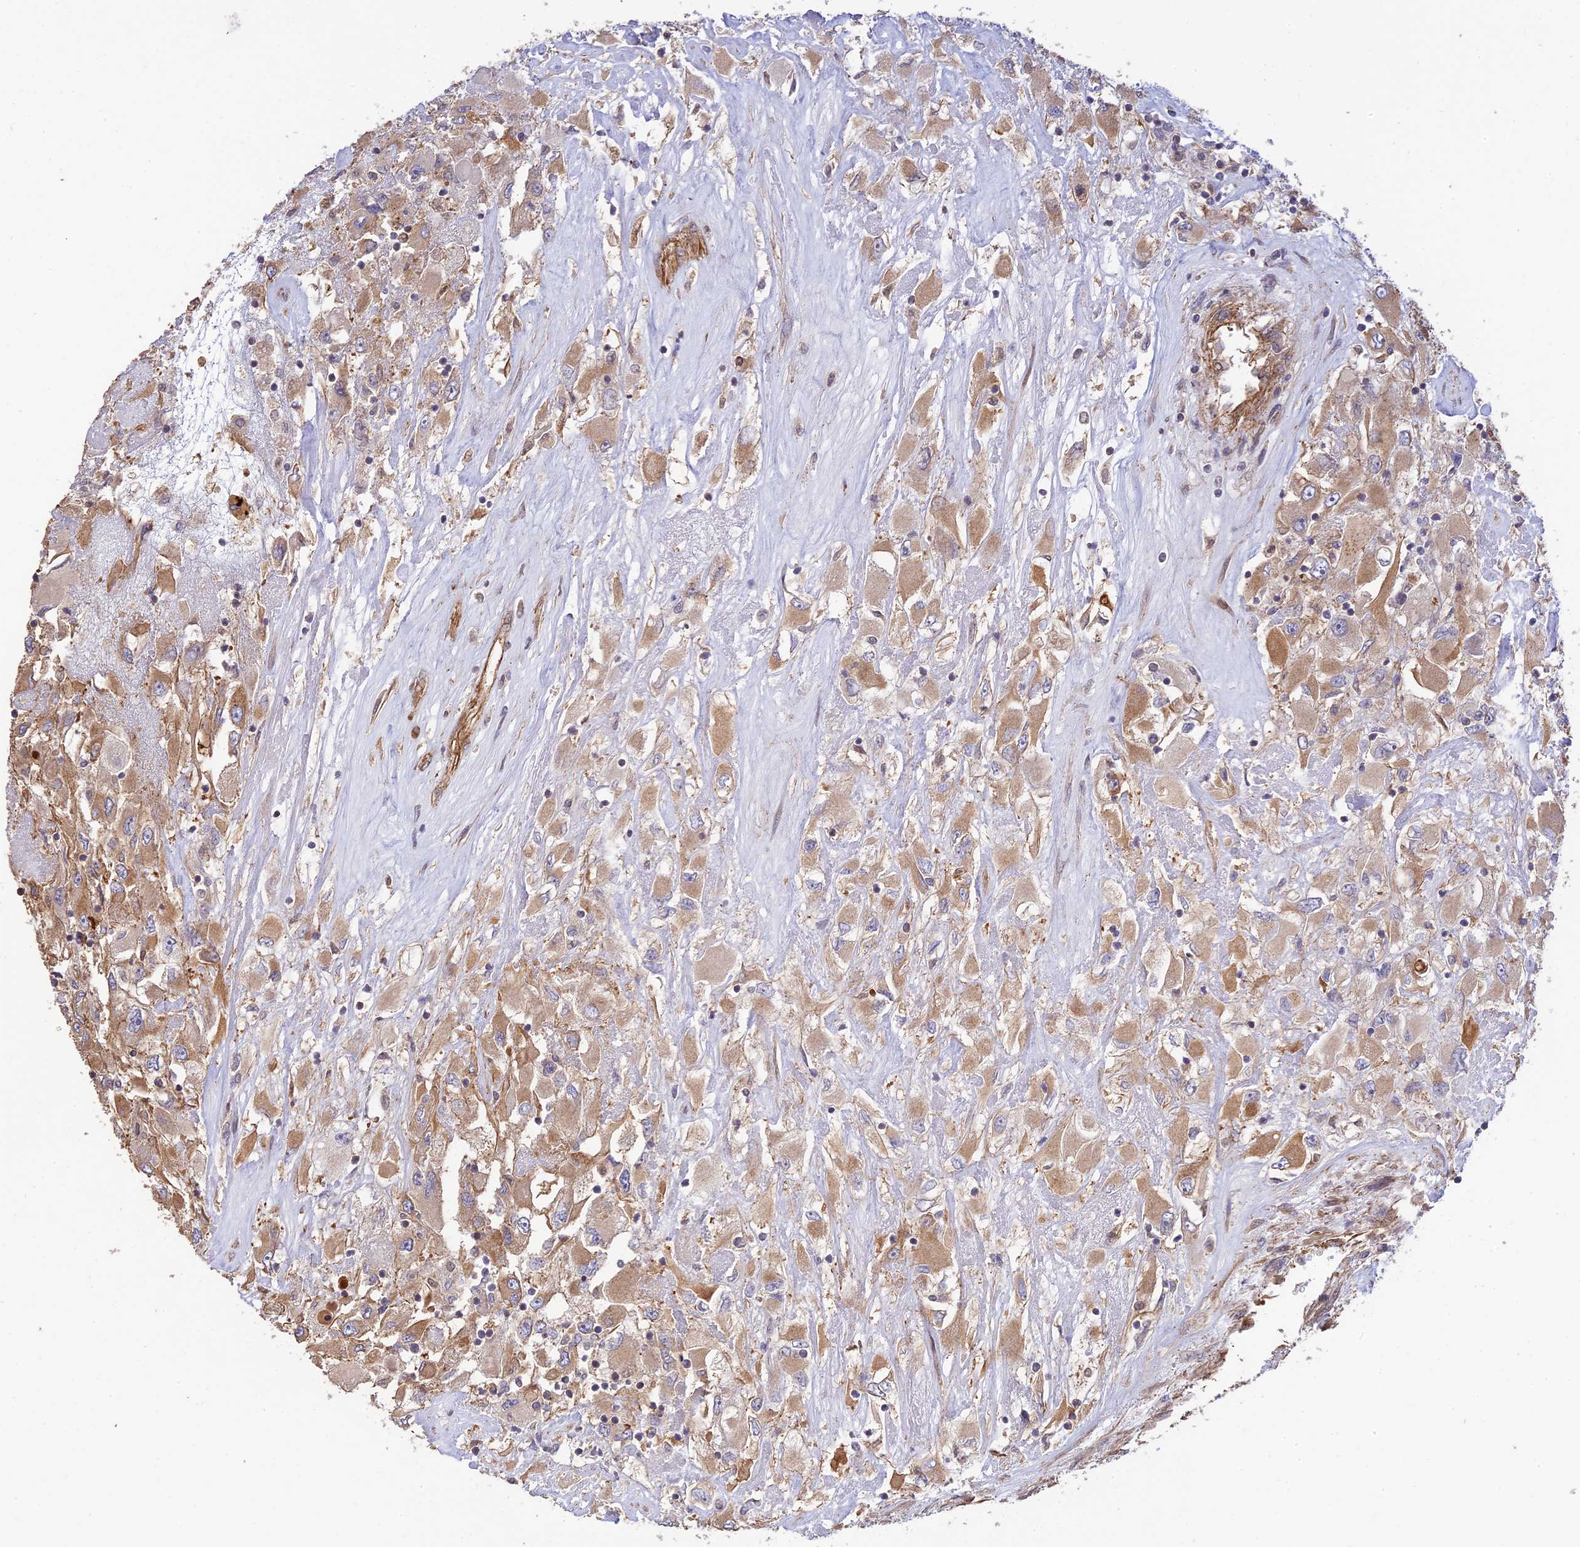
{"staining": {"intensity": "moderate", "quantity": ">75%", "location": "cytoplasmic/membranous"}, "tissue": "renal cancer", "cell_type": "Tumor cells", "image_type": "cancer", "snomed": [{"axis": "morphology", "description": "Adenocarcinoma, NOS"}, {"axis": "topography", "description": "Kidney"}], "caption": "Immunohistochemistry (IHC) staining of renal cancer (adenocarcinoma), which shows medium levels of moderate cytoplasmic/membranous positivity in approximately >75% of tumor cells indicating moderate cytoplasmic/membranous protein staining. The staining was performed using DAB (3,3'-diaminobenzidine) (brown) for protein detection and nuclei were counterstained in hematoxylin (blue).", "gene": "HOMER2", "patient": {"sex": "female", "age": 52}}